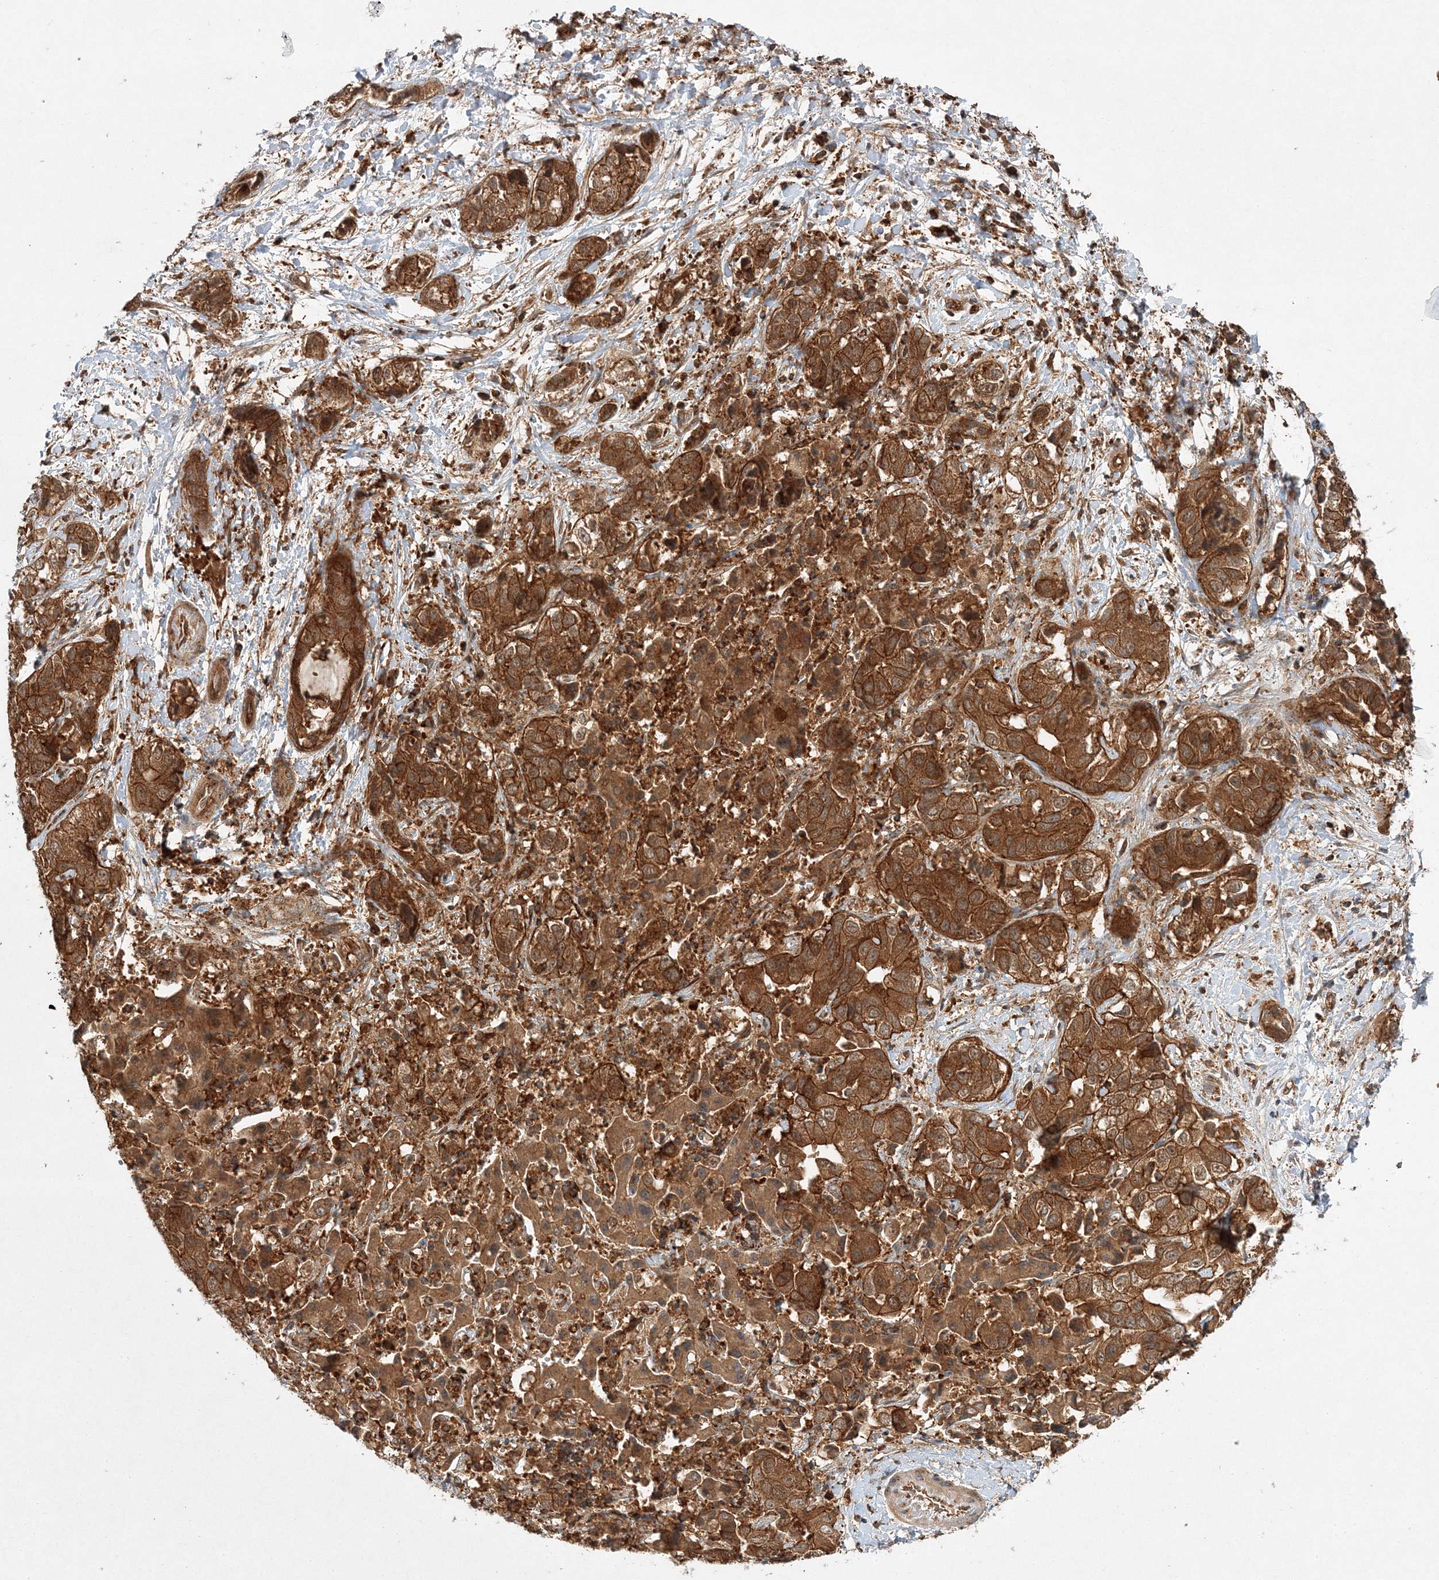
{"staining": {"intensity": "strong", "quantity": ">75%", "location": "cytoplasmic/membranous"}, "tissue": "liver cancer", "cell_type": "Tumor cells", "image_type": "cancer", "snomed": [{"axis": "morphology", "description": "Cholangiocarcinoma"}, {"axis": "topography", "description": "Liver"}], "caption": "This is a photomicrograph of immunohistochemistry (IHC) staining of liver cancer, which shows strong positivity in the cytoplasmic/membranous of tumor cells.", "gene": "WDR37", "patient": {"sex": "female", "age": 52}}